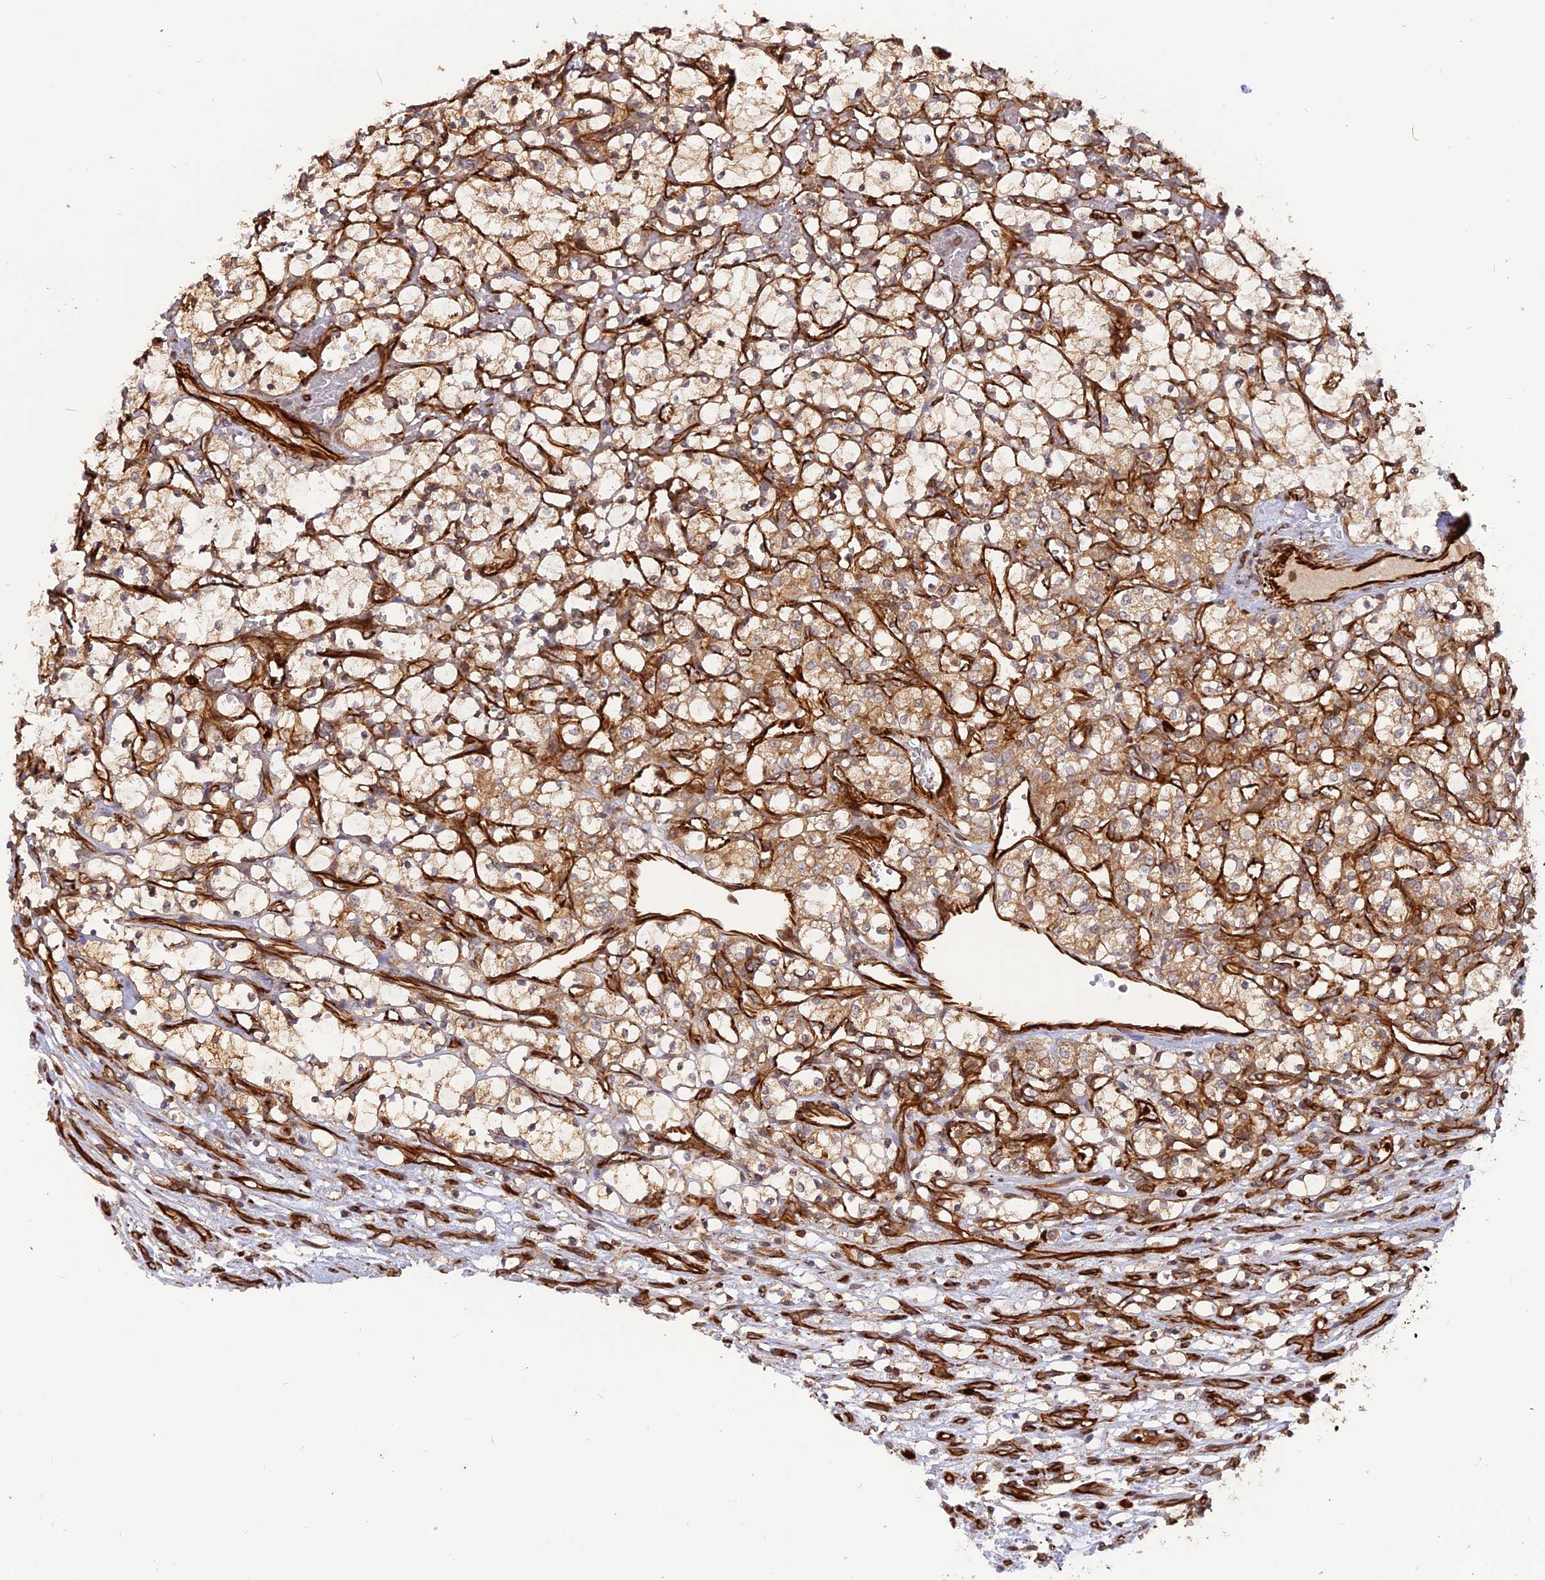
{"staining": {"intensity": "moderate", "quantity": ">75%", "location": "cytoplasmic/membranous"}, "tissue": "renal cancer", "cell_type": "Tumor cells", "image_type": "cancer", "snomed": [{"axis": "morphology", "description": "Adenocarcinoma, NOS"}, {"axis": "topography", "description": "Kidney"}], "caption": "Immunohistochemistry (IHC) photomicrograph of neoplastic tissue: renal cancer stained using immunohistochemistry (IHC) reveals medium levels of moderate protein expression localized specifically in the cytoplasmic/membranous of tumor cells, appearing as a cytoplasmic/membranous brown color.", "gene": "PHLDB3", "patient": {"sex": "female", "age": 69}}